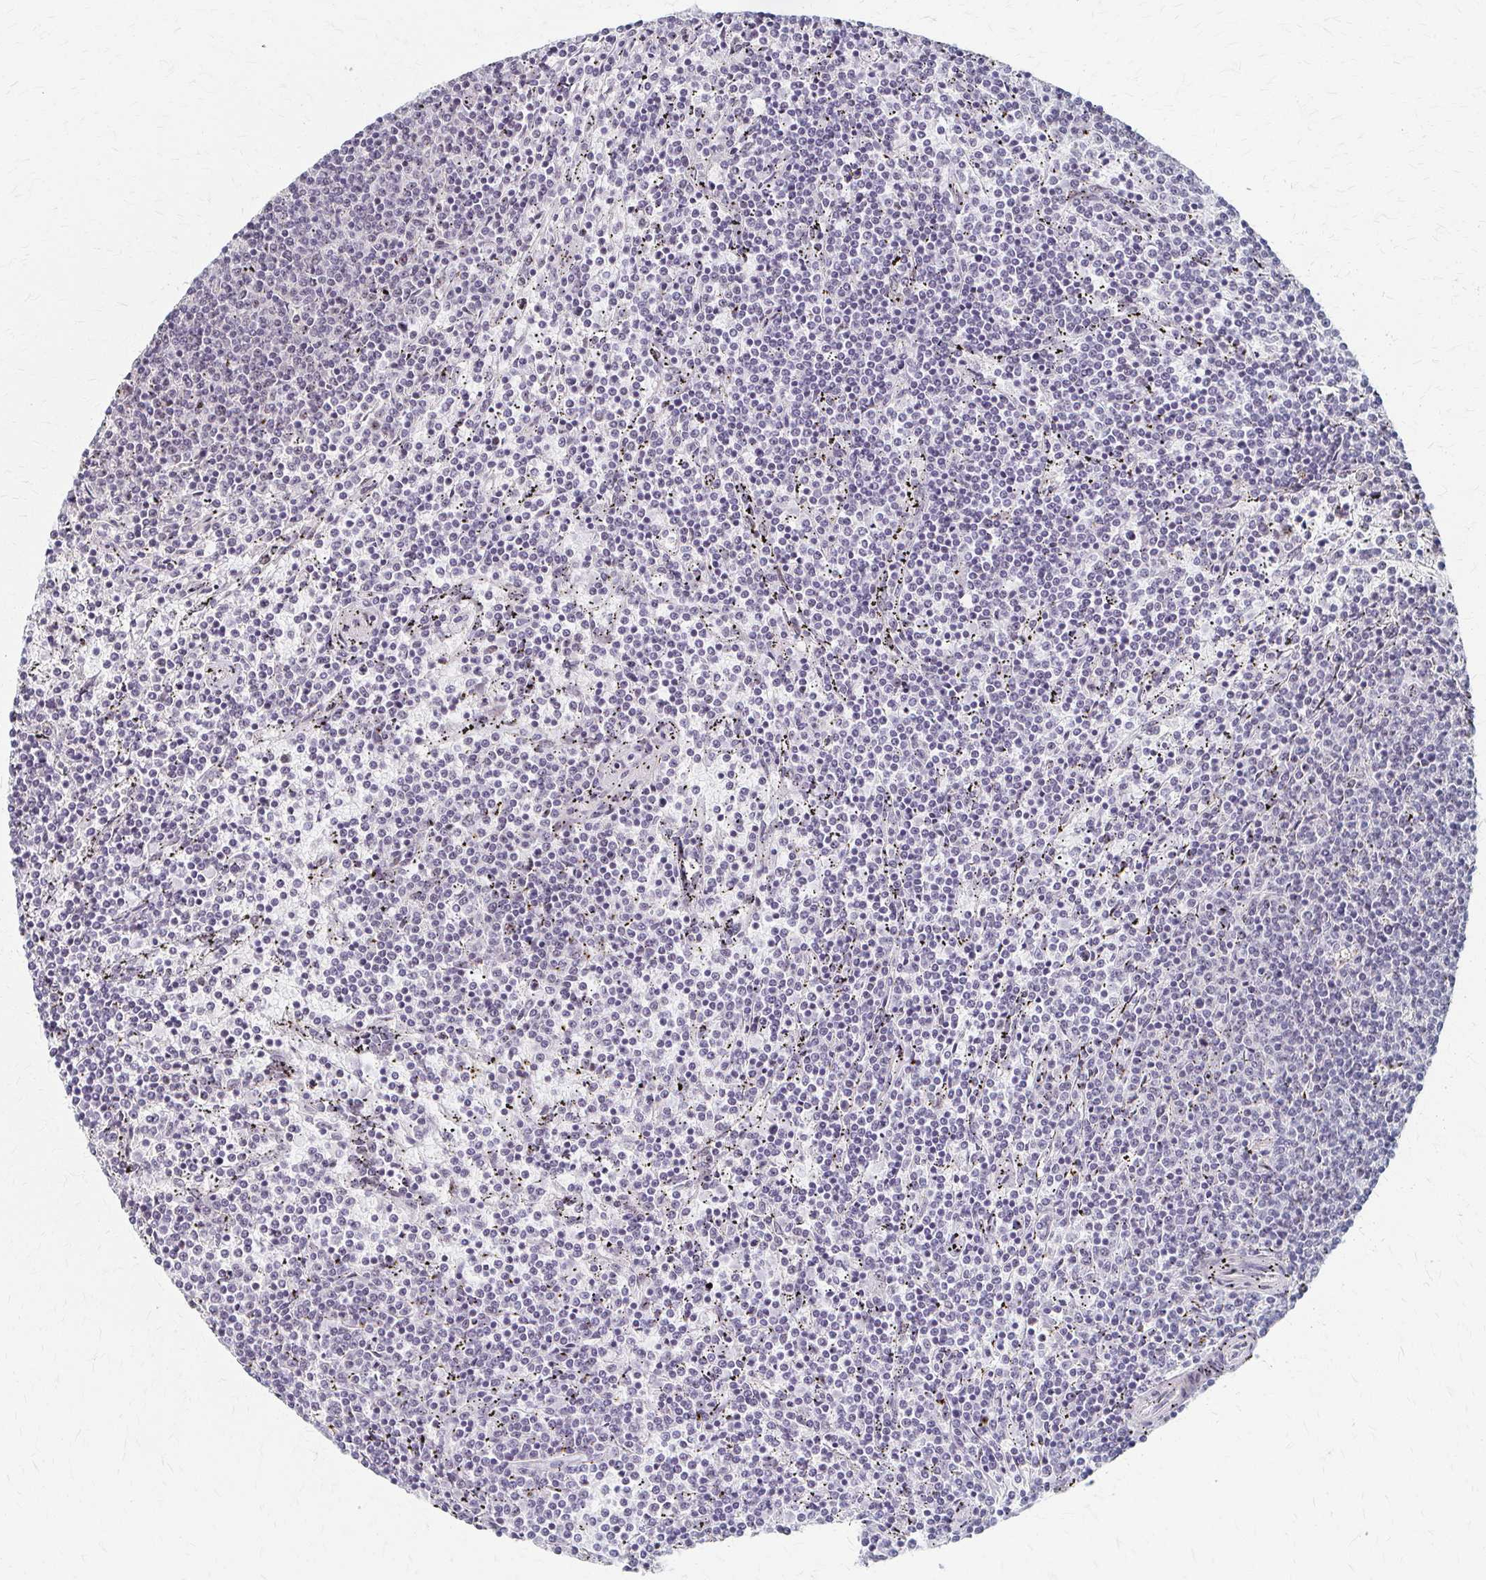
{"staining": {"intensity": "negative", "quantity": "none", "location": "none"}, "tissue": "lymphoma", "cell_type": "Tumor cells", "image_type": "cancer", "snomed": [{"axis": "morphology", "description": "Malignant lymphoma, non-Hodgkin's type, Low grade"}, {"axis": "topography", "description": "Spleen"}], "caption": "This is a histopathology image of immunohistochemistry (IHC) staining of malignant lymphoma, non-Hodgkin's type (low-grade), which shows no expression in tumor cells.", "gene": "PES1", "patient": {"sex": "female", "age": 50}}